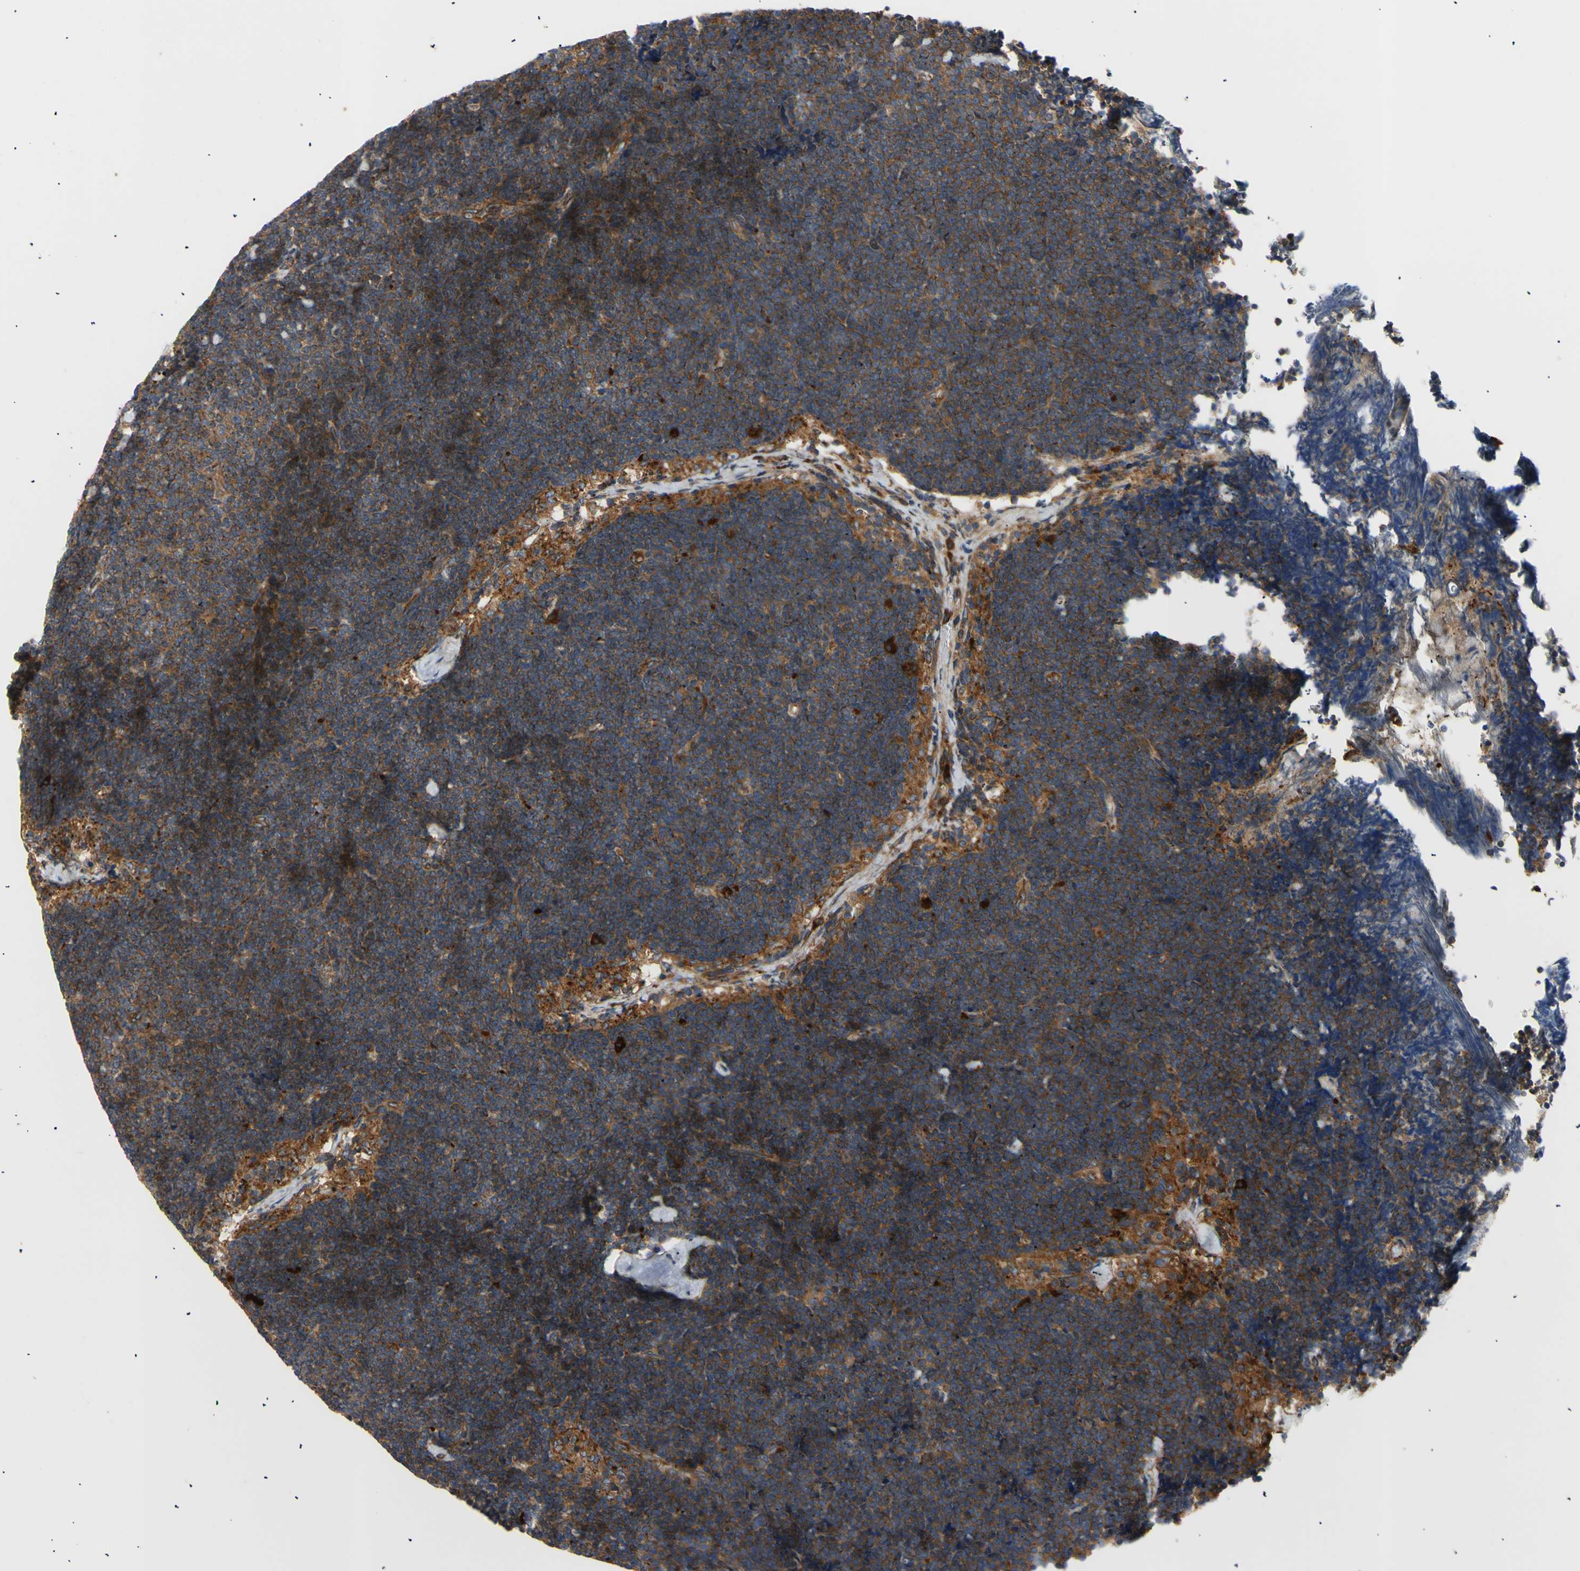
{"staining": {"intensity": "moderate", "quantity": ">75%", "location": "cytoplasmic/membranous"}, "tissue": "lymph node", "cell_type": "Germinal center cells", "image_type": "normal", "snomed": [{"axis": "morphology", "description": "Normal tissue, NOS"}, {"axis": "topography", "description": "Lymph node"}], "caption": "Protein expression analysis of normal human lymph node reveals moderate cytoplasmic/membranous staining in about >75% of germinal center cells.", "gene": "TUBG2", "patient": {"sex": "male", "age": 63}}